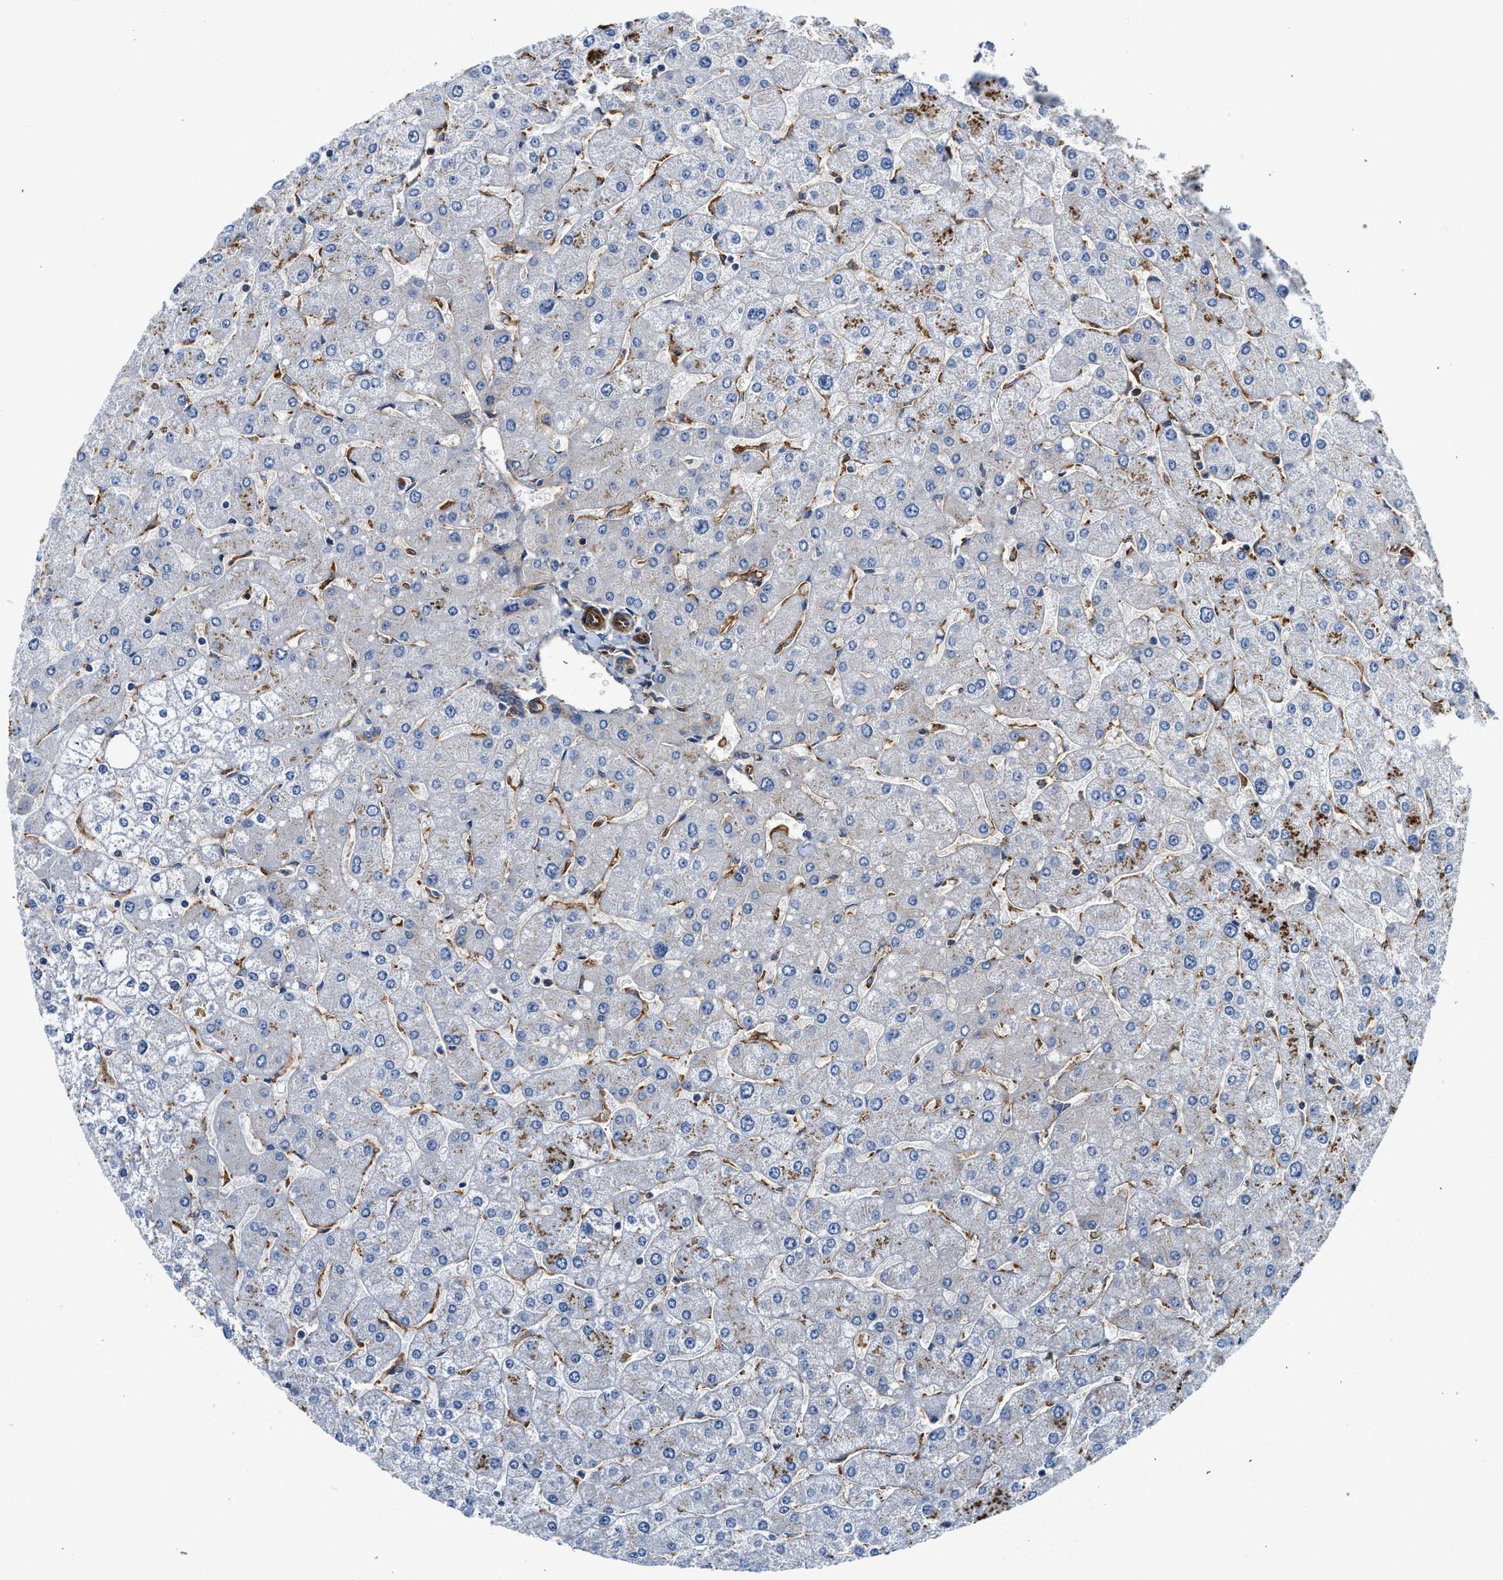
{"staining": {"intensity": "moderate", "quantity": ">75%", "location": "cytoplasmic/membranous"}, "tissue": "liver", "cell_type": "Cholangiocytes", "image_type": "normal", "snomed": [{"axis": "morphology", "description": "Normal tissue, NOS"}, {"axis": "topography", "description": "Liver"}], "caption": "DAB immunohistochemical staining of unremarkable liver exhibits moderate cytoplasmic/membranous protein staining in about >75% of cholangiocytes.", "gene": "HIP1", "patient": {"sex": "male", "age": 55}}